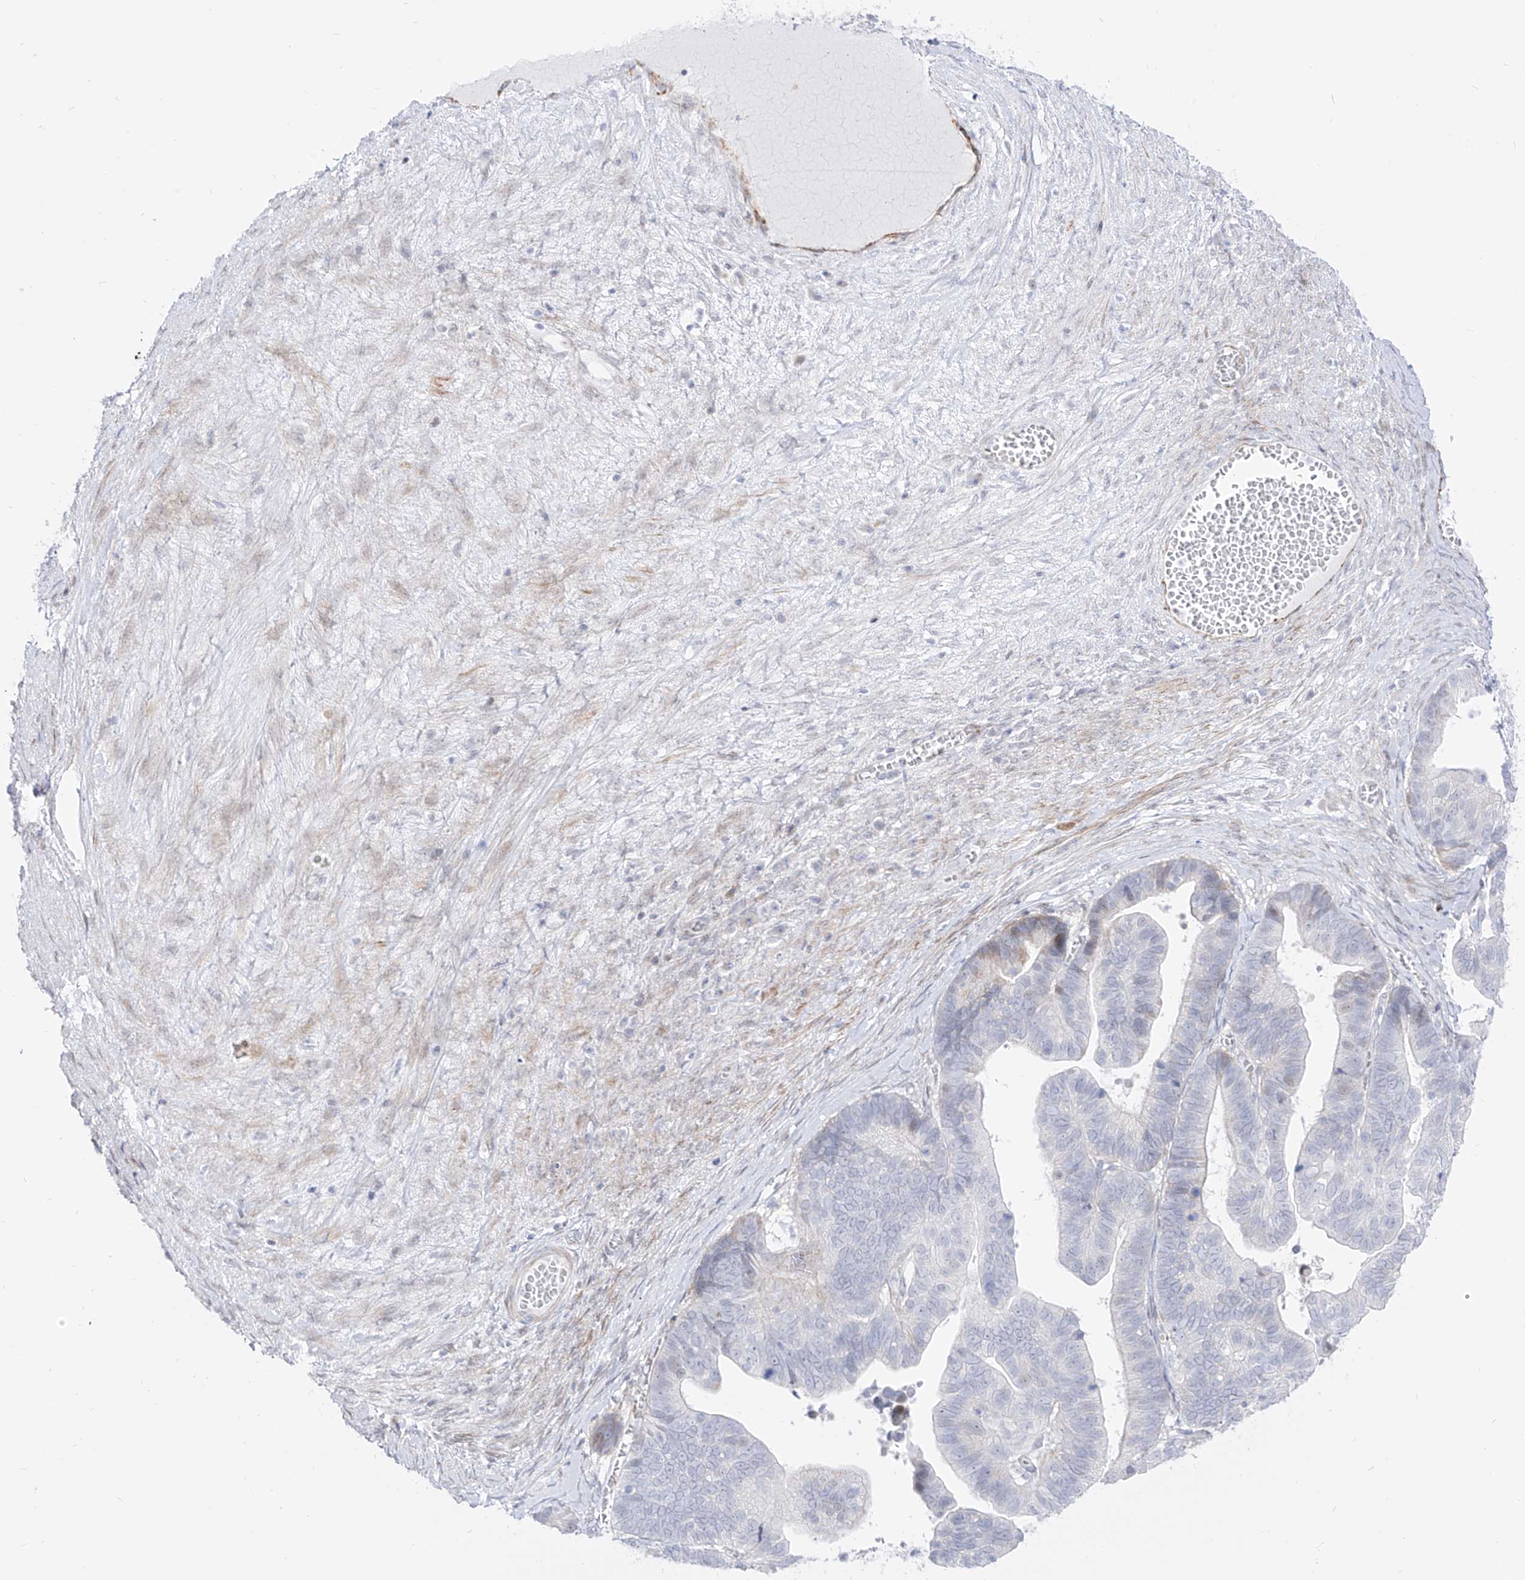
{"staining": {"intensity": "negative", "quantity": "none", "location": "none"}, "tissue": "ovarian cancer", "cell_type": "Tumor cells", "image_type": "cancer", "snomed": [{"axis": "morphology", "description": "Cystadenocarcinoma, serous, NOS"}, {"axis": "topography", "description": "Ovary"}], "caption": "Image shows no significant protein expression in tumor cells of ovarian cancer (serous cystadenocarcinoma).", "gene": "ZNF180", "patient": {"sex": "female", "age": 56}}